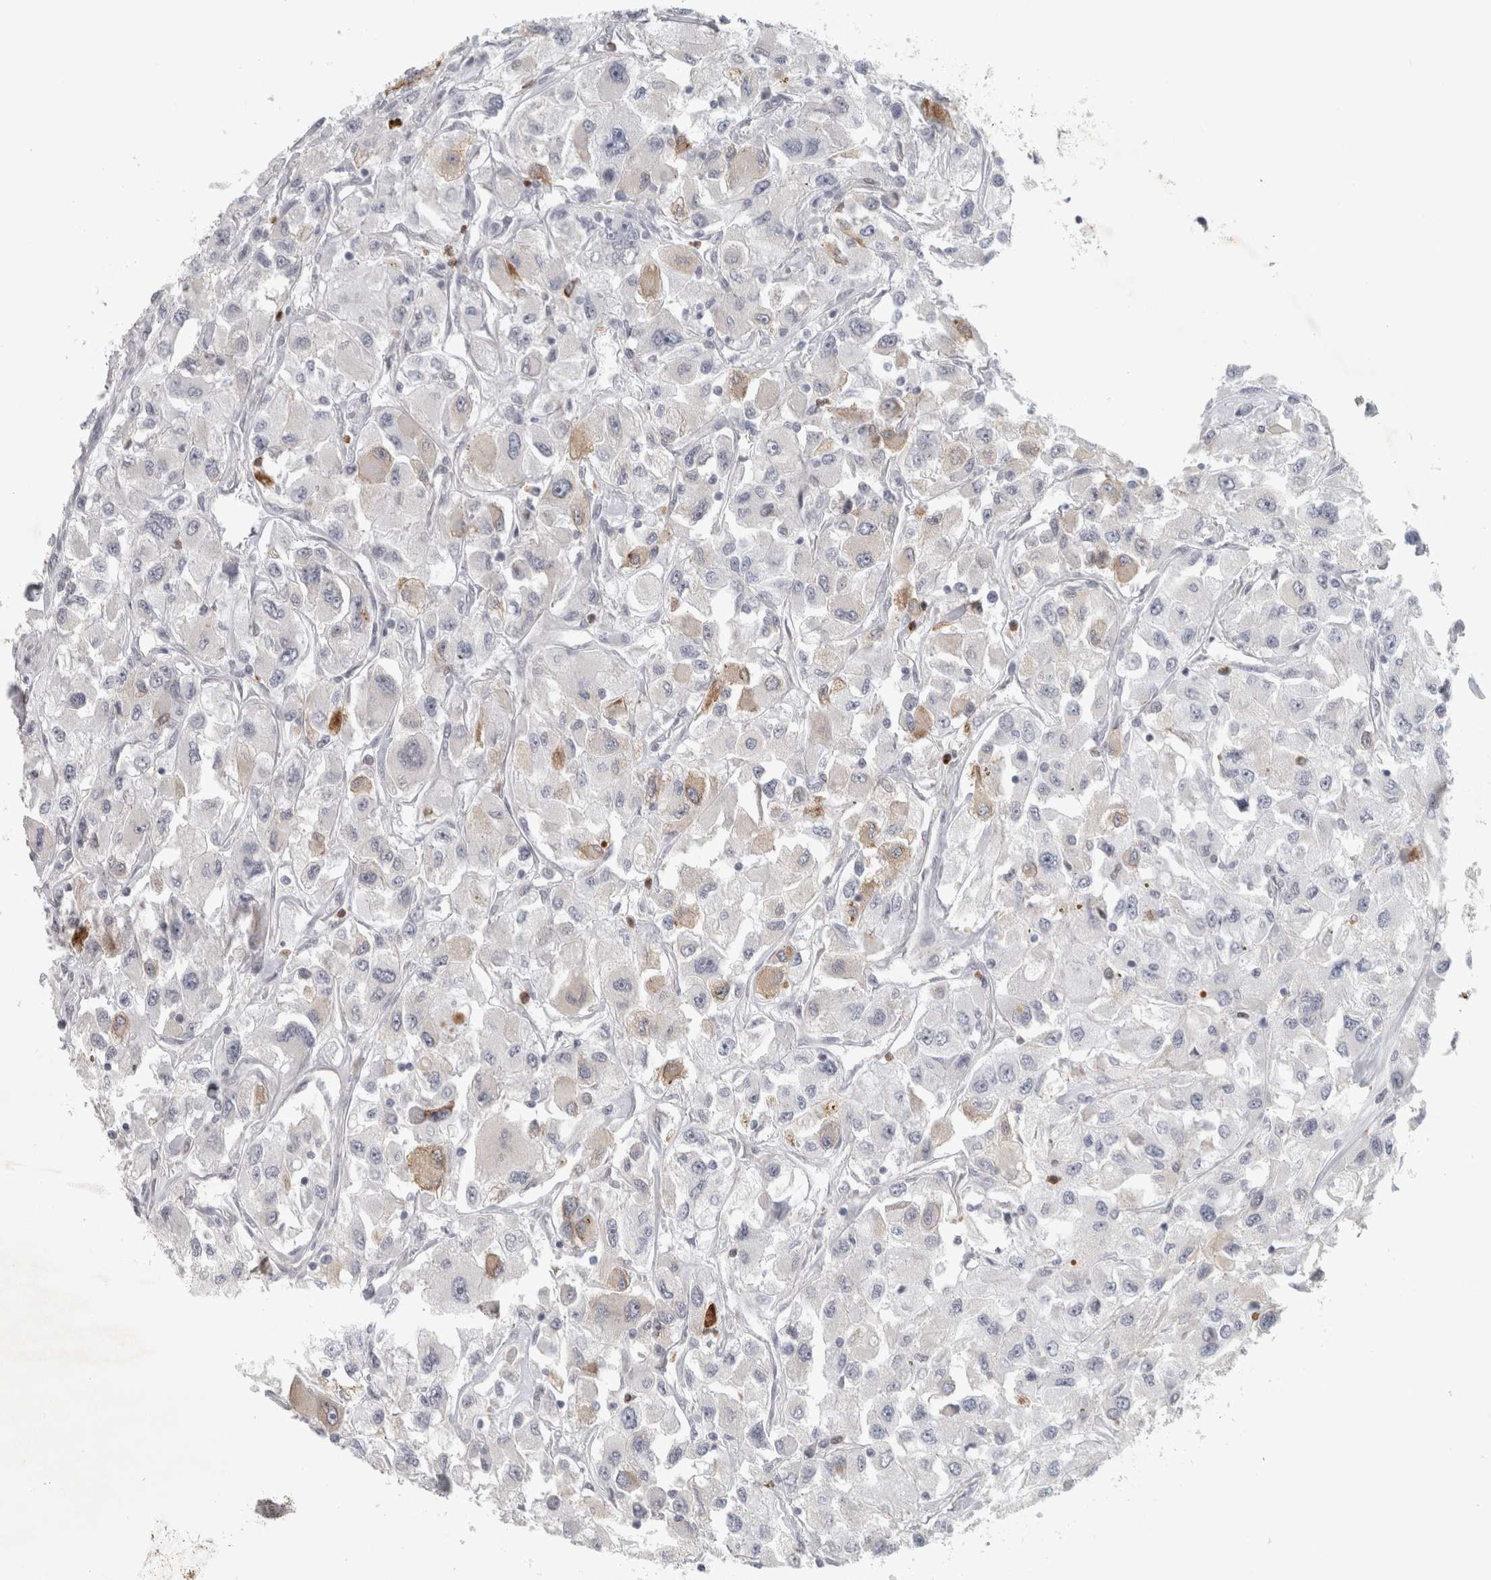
{"staining": {"intensity": "weak", "quantity": "<25%", "location": "cytoplasmic/membranous"}, "tissue": "renal cancer", "cell_type": "Tumor cells", "image_type": "cancer", "snomed": [{"axis": "morphology", "description": "Adenocarcinoma, NOS"}, {"axis": "topography", "description": "Kidney"}], "caption": "This is an immunohistochemistry (IHC) image of renal adenocarcinoma. There is no expression in tumor cells.", "gene": "PTPRN2", "patient": {"sex": "female", "age": 52}}